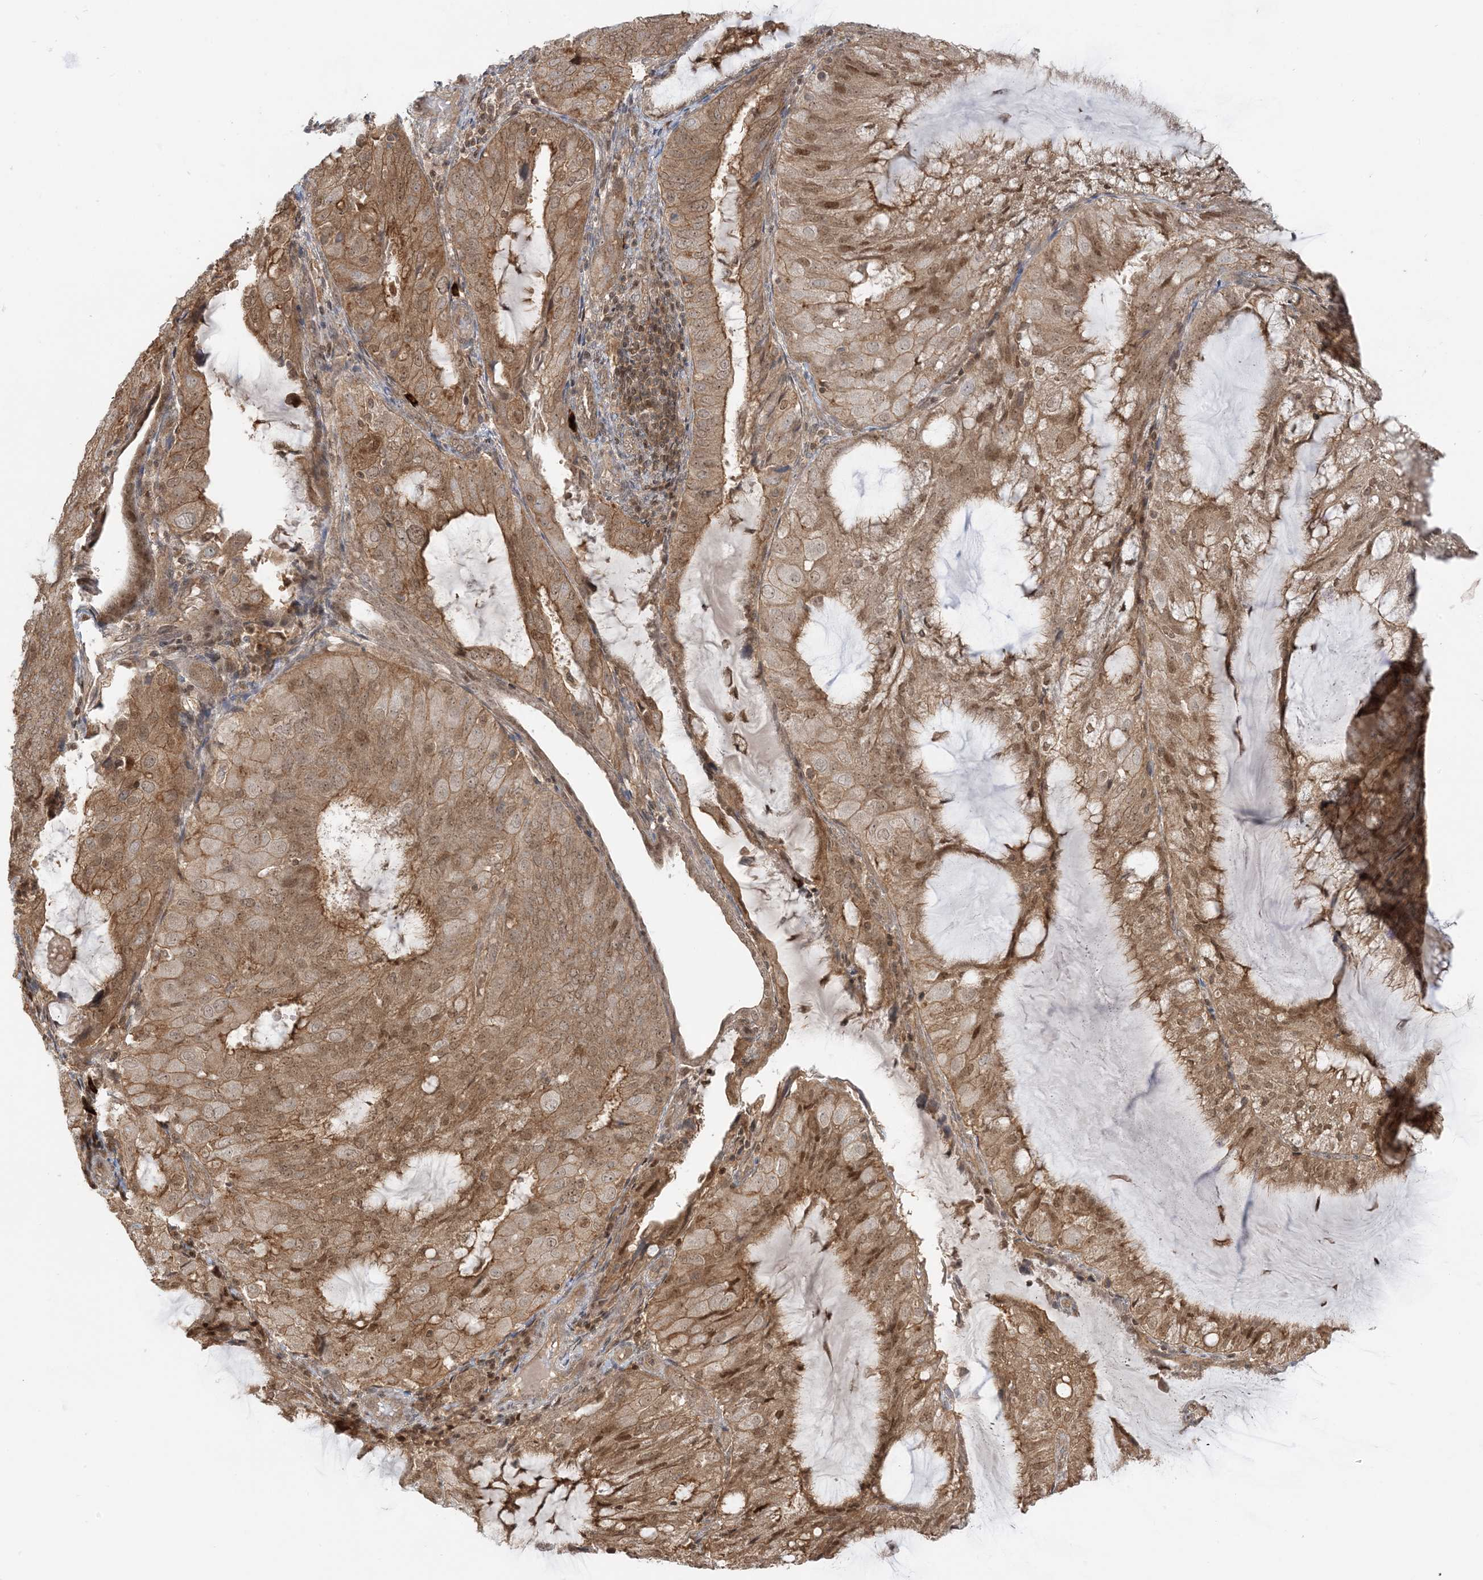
{"staining": {"intensity": "moderate", "quantity": ">75%", "location": "cytoplasmic/membranous,nuclear"}, "tissue": "endometrial cancer", "cell_type": "Tumor cells", "image_type": "cancer", "snomed": [{"axis": "morphology", "description": "Adenocarcinoma, NOS"}, {"axis": "topography", "description": "Endometrium"}], "caption": "Endometrial cancer (adenocarcinoma) stained with IHC exhibits moderate cytoplasmic/membranous and nuclear positivity in about >75% of tumor cells. (DAB (3,3'-diaminobenzidine) IHC with brightfield microscopy, high magnification).", "gene": "PPP1R7", "patient": {"sex": "female", "age": 81}}